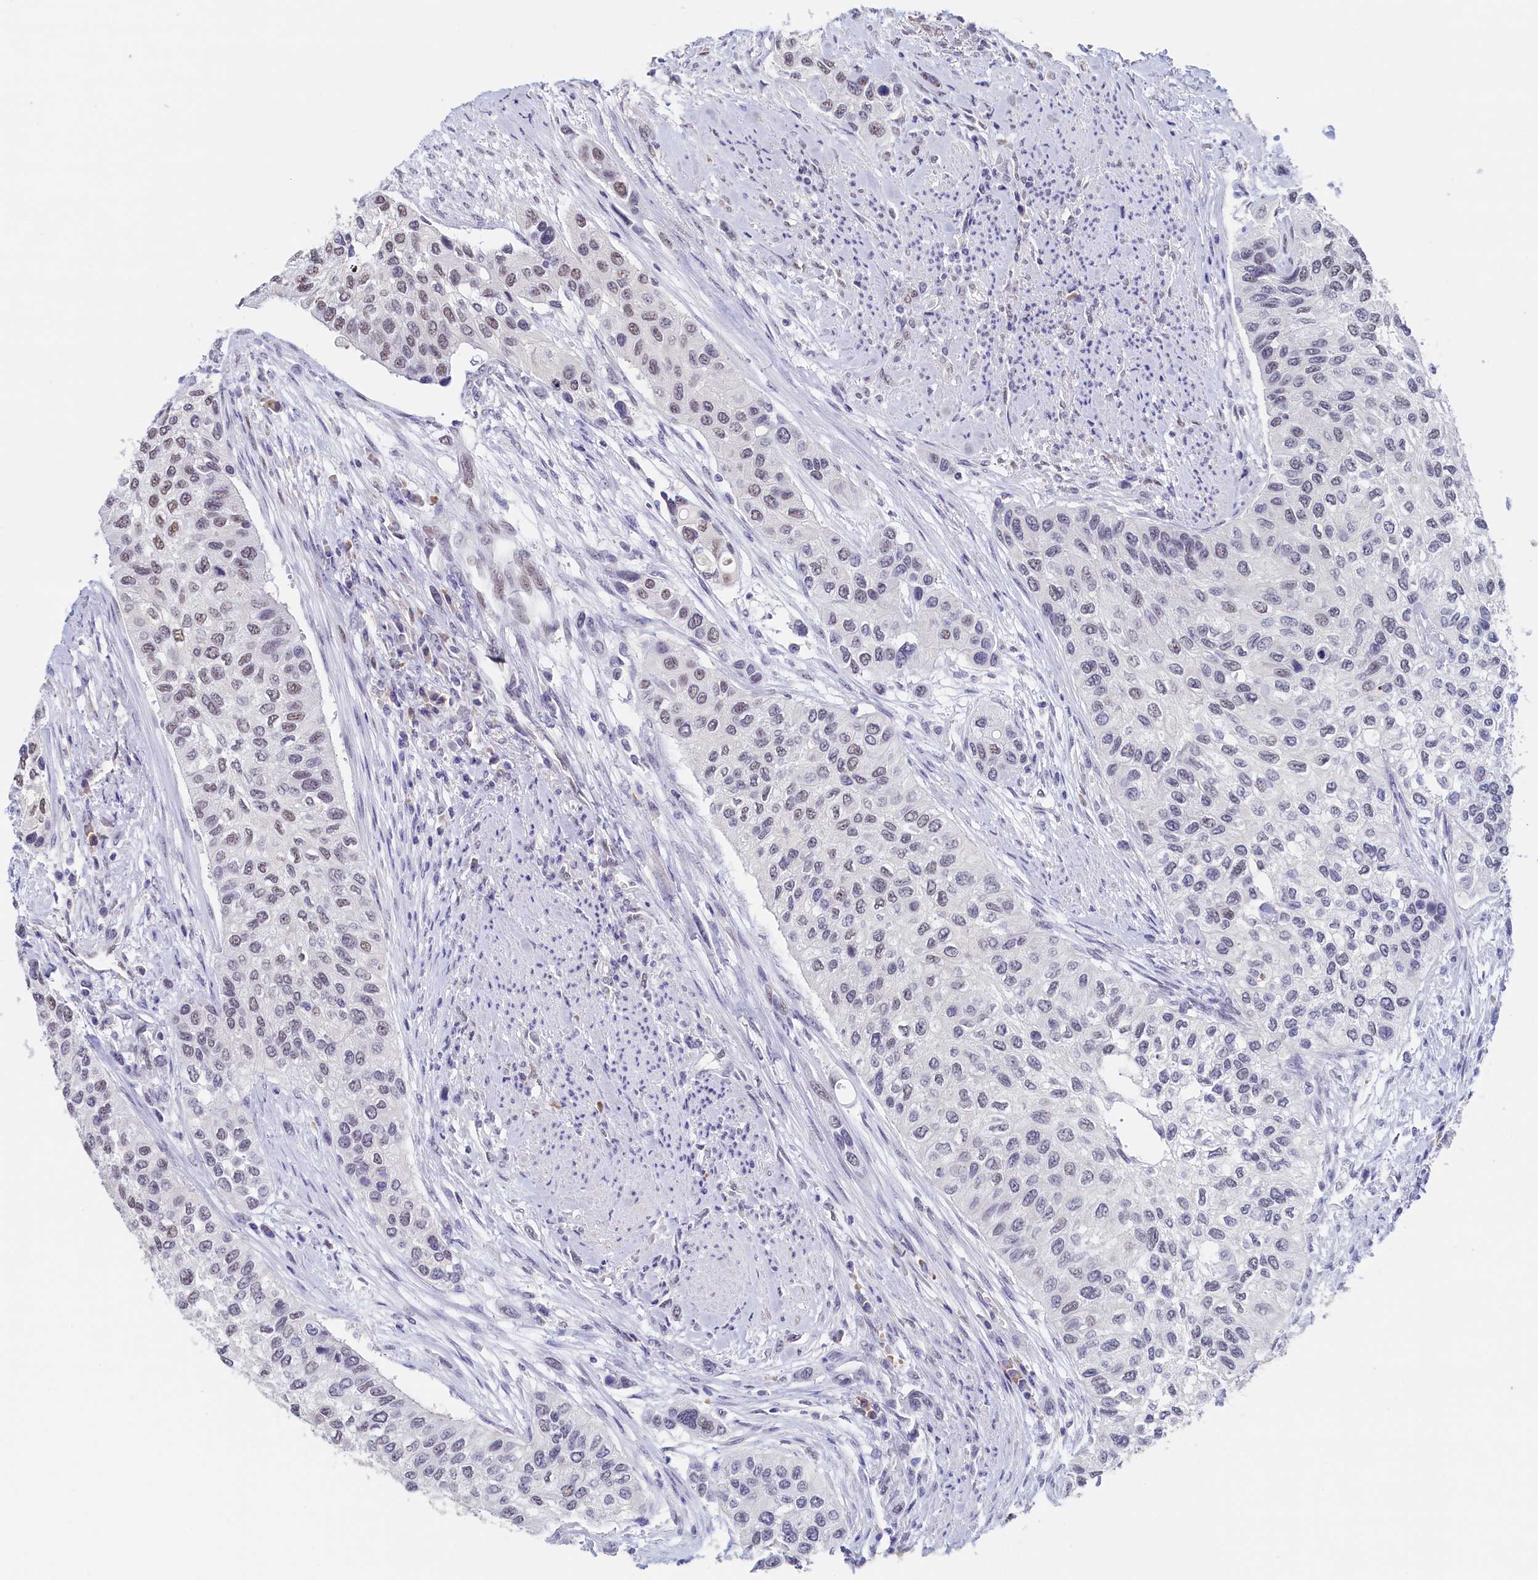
{"staining": {"intensity": "weak", "quantity": "<25%", "location": "nuclear"}, "tissue": "urothelial cancer", "cell_type": "Tumor cells", "image_type": "cancer", "snomed": [{"axis": "morphology", "description": "Normal tissue, NOS"}, {"axis": "morphology", "description": "Urothelial carcinoma, High grade"}, {"axis": "topography", "description": "Vascular tissue"}, {"axis": "topography", "description": "Urinary bladder"}], "caption": "Tumor cells show no significant protein staining in high-grade urothelial carcinoma.", "gene": "MOSPD3", "patient": {"sex": "female", "age": 56}}